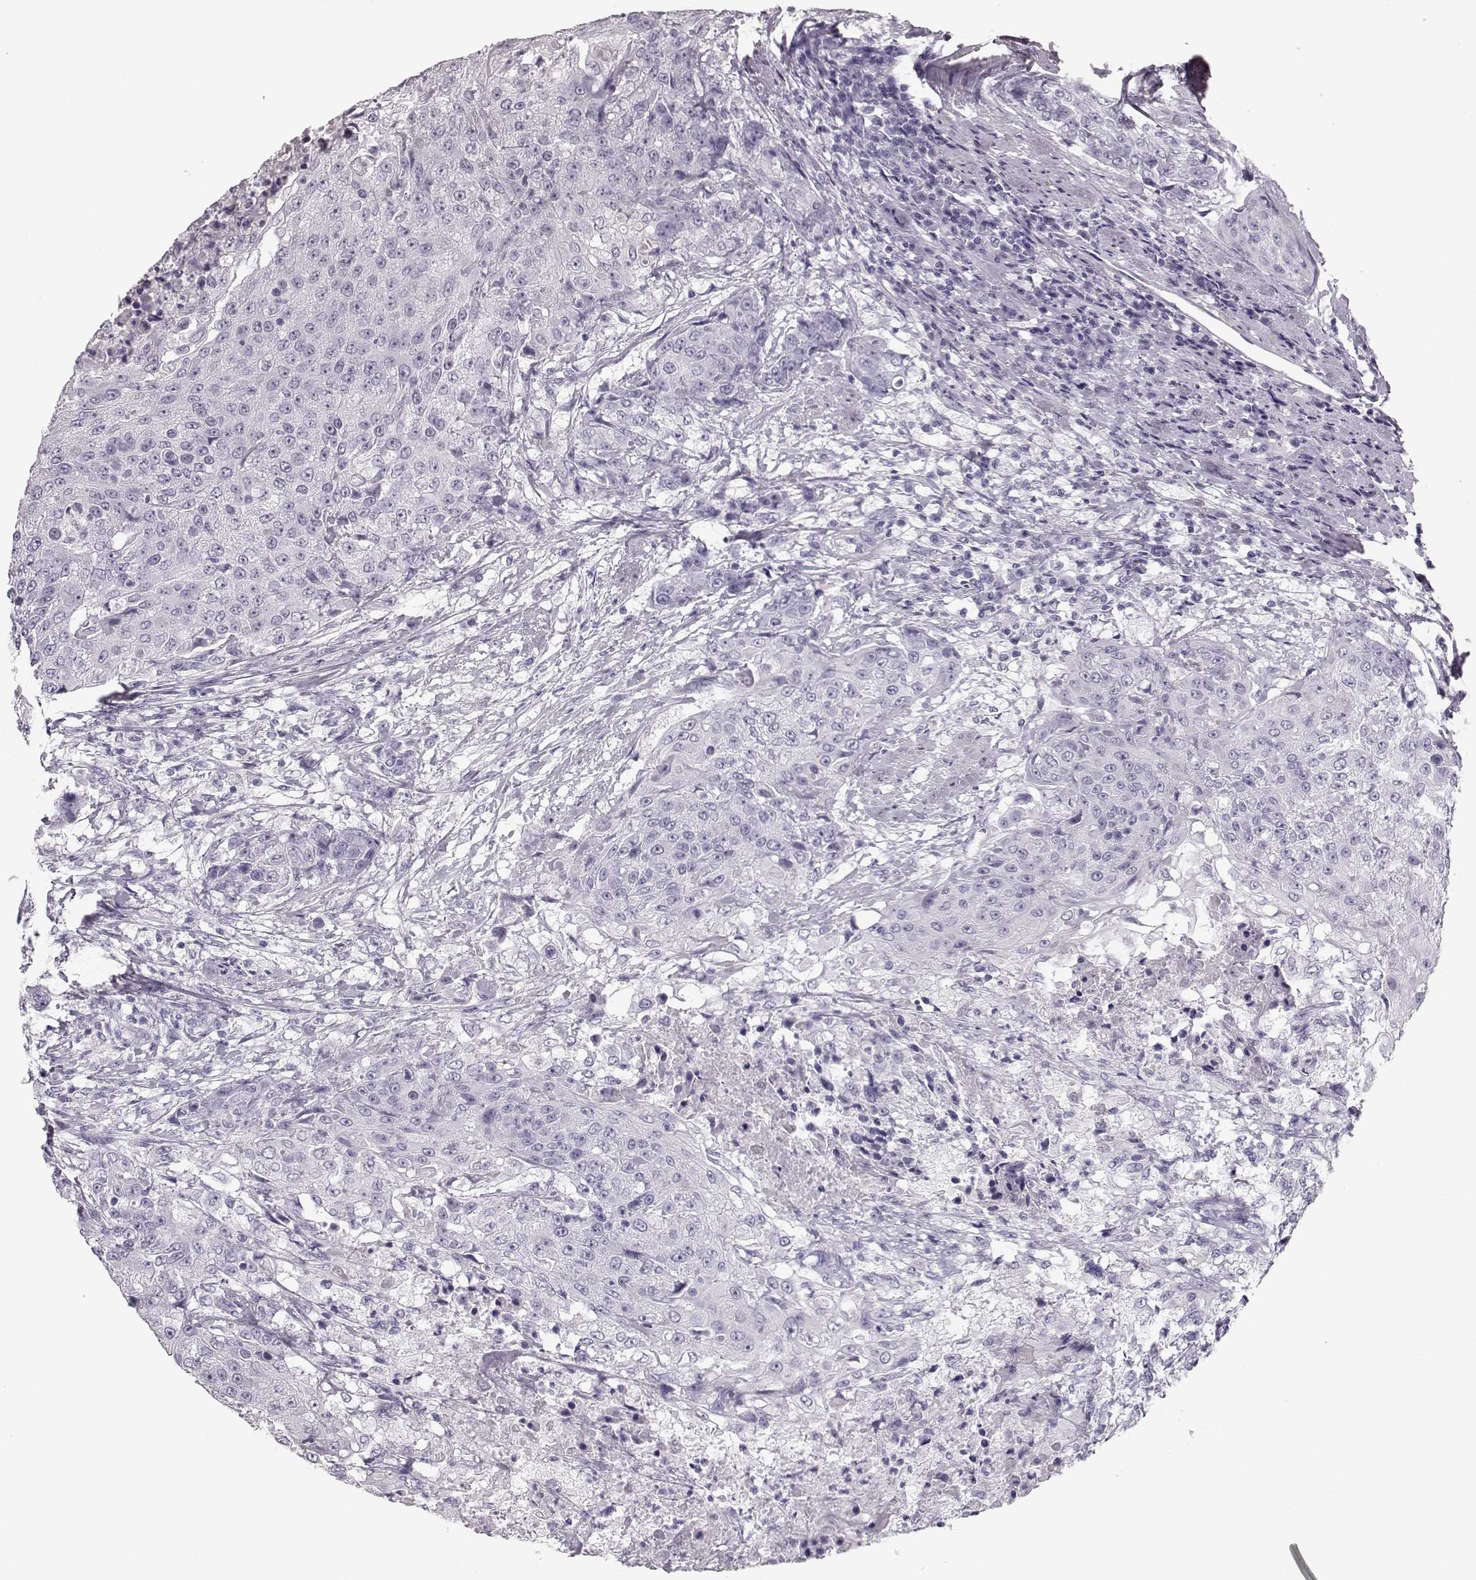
{"staining": {"intensity": "negative", "quantity": "none", "location": "none"}, "tissue": "urothelial cancer", "cell_type": "Tumor cells", "image_type": "cancer", "snomed": [{"axis": "morphology", "description": "Urothelial carcinoma, High grade"}, {"axis": "topography", "description": "Urinary bladder"}], "caption": "DAB (3,3'-diaminobenzidine) immunohistochemical staining of urothelial cancer exhibits no significant staining in tumor cells.", "gene": "BFSP2", "patient": {"sex": "female", "age": 63}}